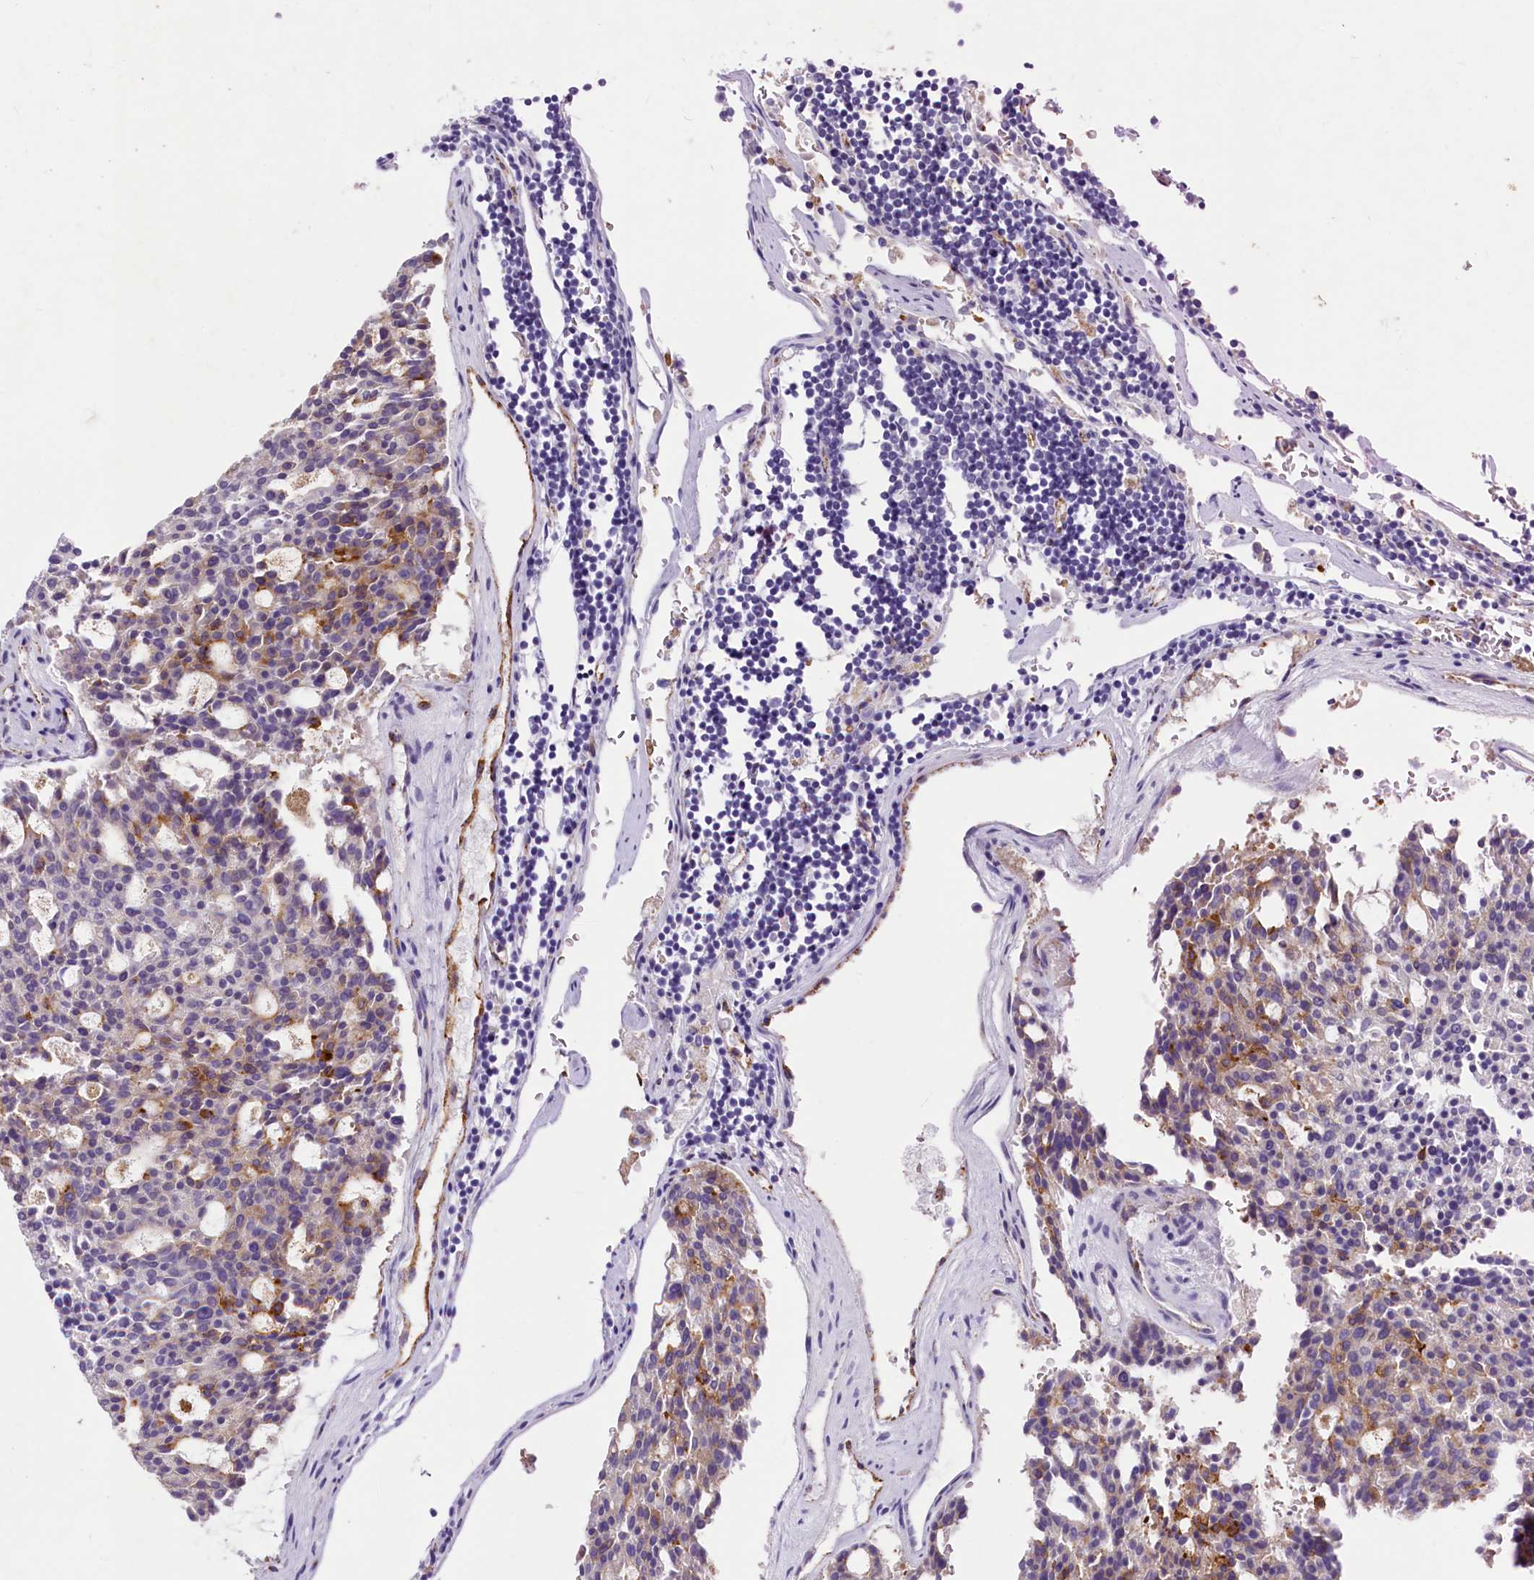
{"staining": {"intensity": "moderate", "quantity": "25%-75%", "location": "cytoplasmic/membranous"}, "tissue": "carcinoid", "cell_type": "Tumor cells", "image_type": "cancer", "snomed": [{"axis": "morphology", "description": "Carcinoid, malignant, NOS"}, {"axis": "topography", "description": "Pancreas"}], "caption": "Malignant carcinoid stained with a brown dye reveals moderate cytoplasmic/membranous positive staining in approximately 25%-75% of tumor cells.", "gene": "INSC", "patient": {"sex": "female", "age": 54}}